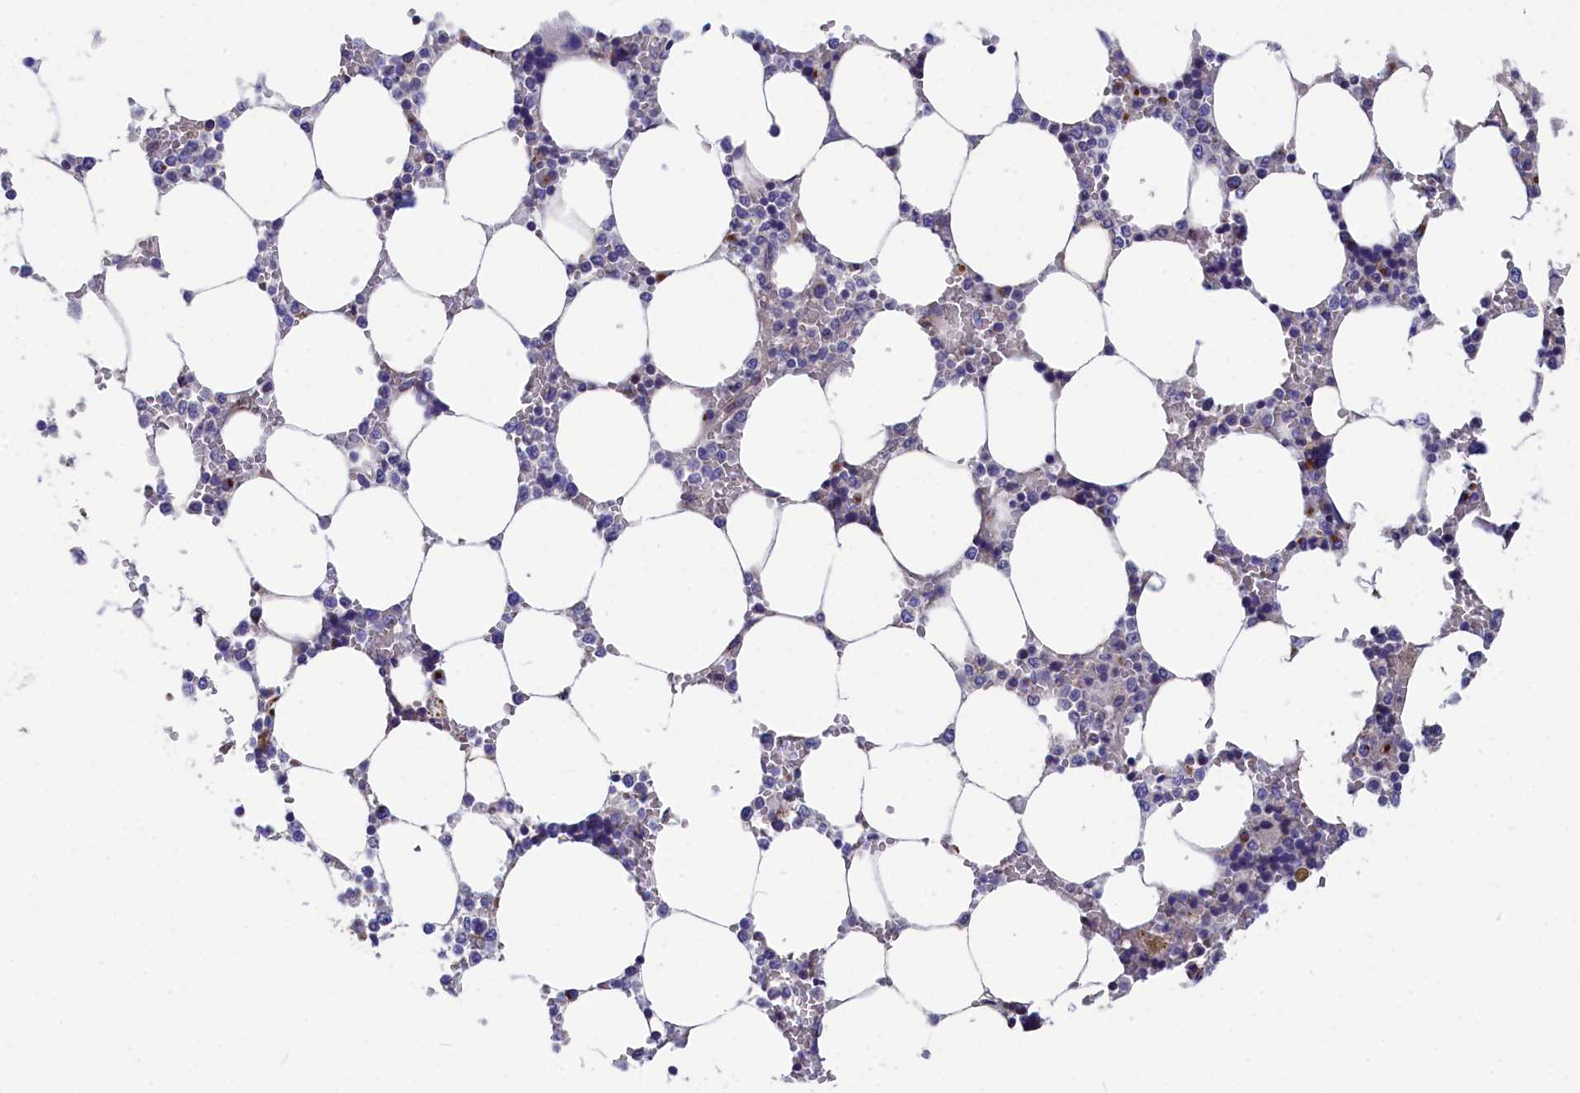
{"staining": {"intensity": "strong", "quantity": "<25%", "location": "cytoplasmic/membranous"}, "tissue": "bone marrow", "cell_type": "Hematopoietic cells", "image_type": "normal", "snomed": [{"axis": "morphology", "description": "Normal tissue, NOS"}, {"axis": "topography", "description": "Bone marrow"}], "caption": "Protein expression analysis of normal human bone marrow reveals strong cytoplasmic/membranous staining in about <25% of hematopoietic cells.", "gene": "TUBGCP4", "patient": {"sex": "male", "age": 64}}